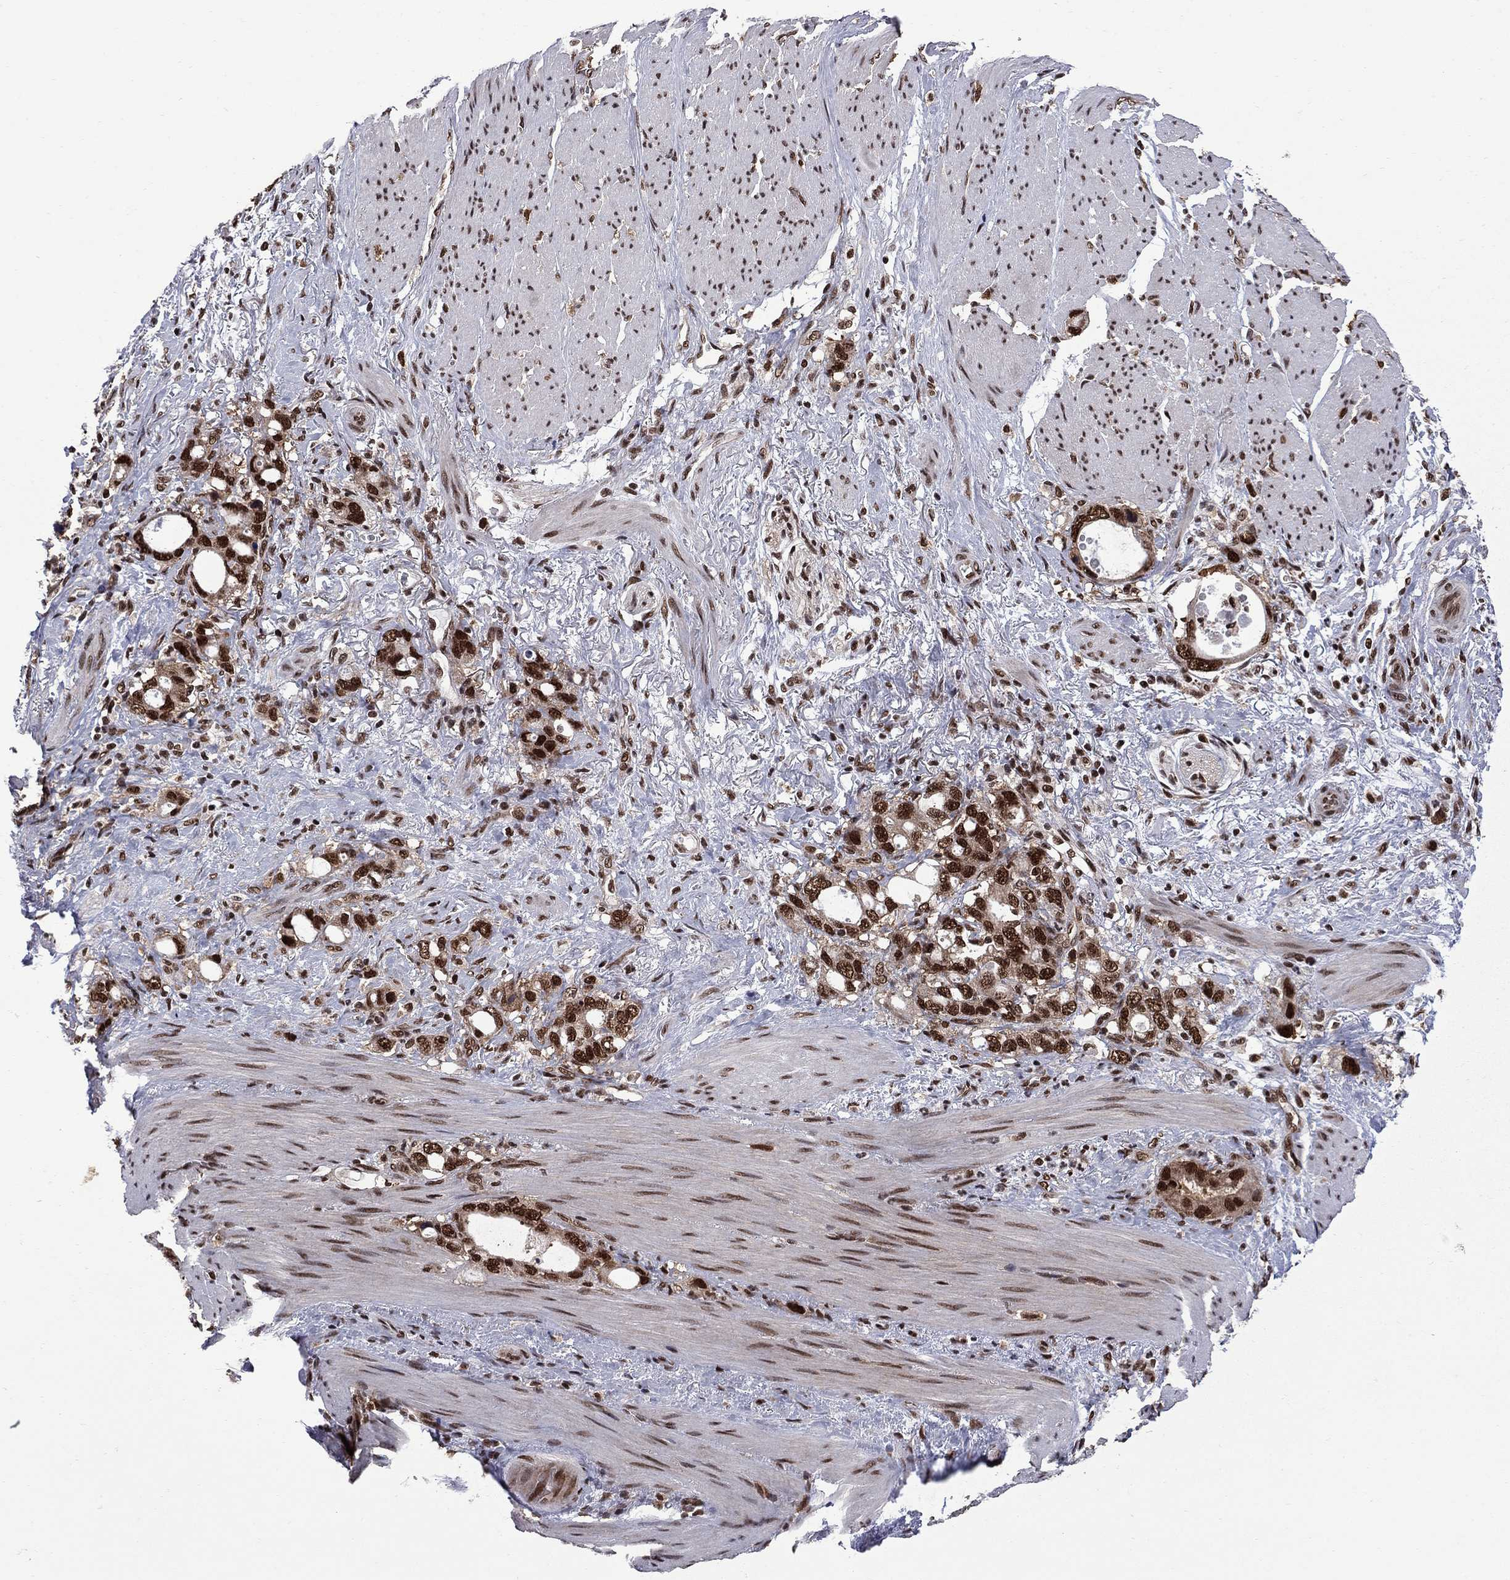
{"staining": {"intensity": "strong", "quantity": ">75%", "location": "nuclear"}, "tissue": "stomach cancer", "cell_type": "Tumor cells", "image_type": "cancer", "snomed": [{"axis": "morphology", "description": "Adenocarcinoma, NOS"}, {"axis": "topography", "description": "Stomach, upper"}], "caption": "Protein staining of stomach cancer (adenocarcinoma) tissue shows strong nuclear positivity in approximately >75% of tumor cells.", "gene": "MED25", "patient": {"sex": "male", "age": 74}}